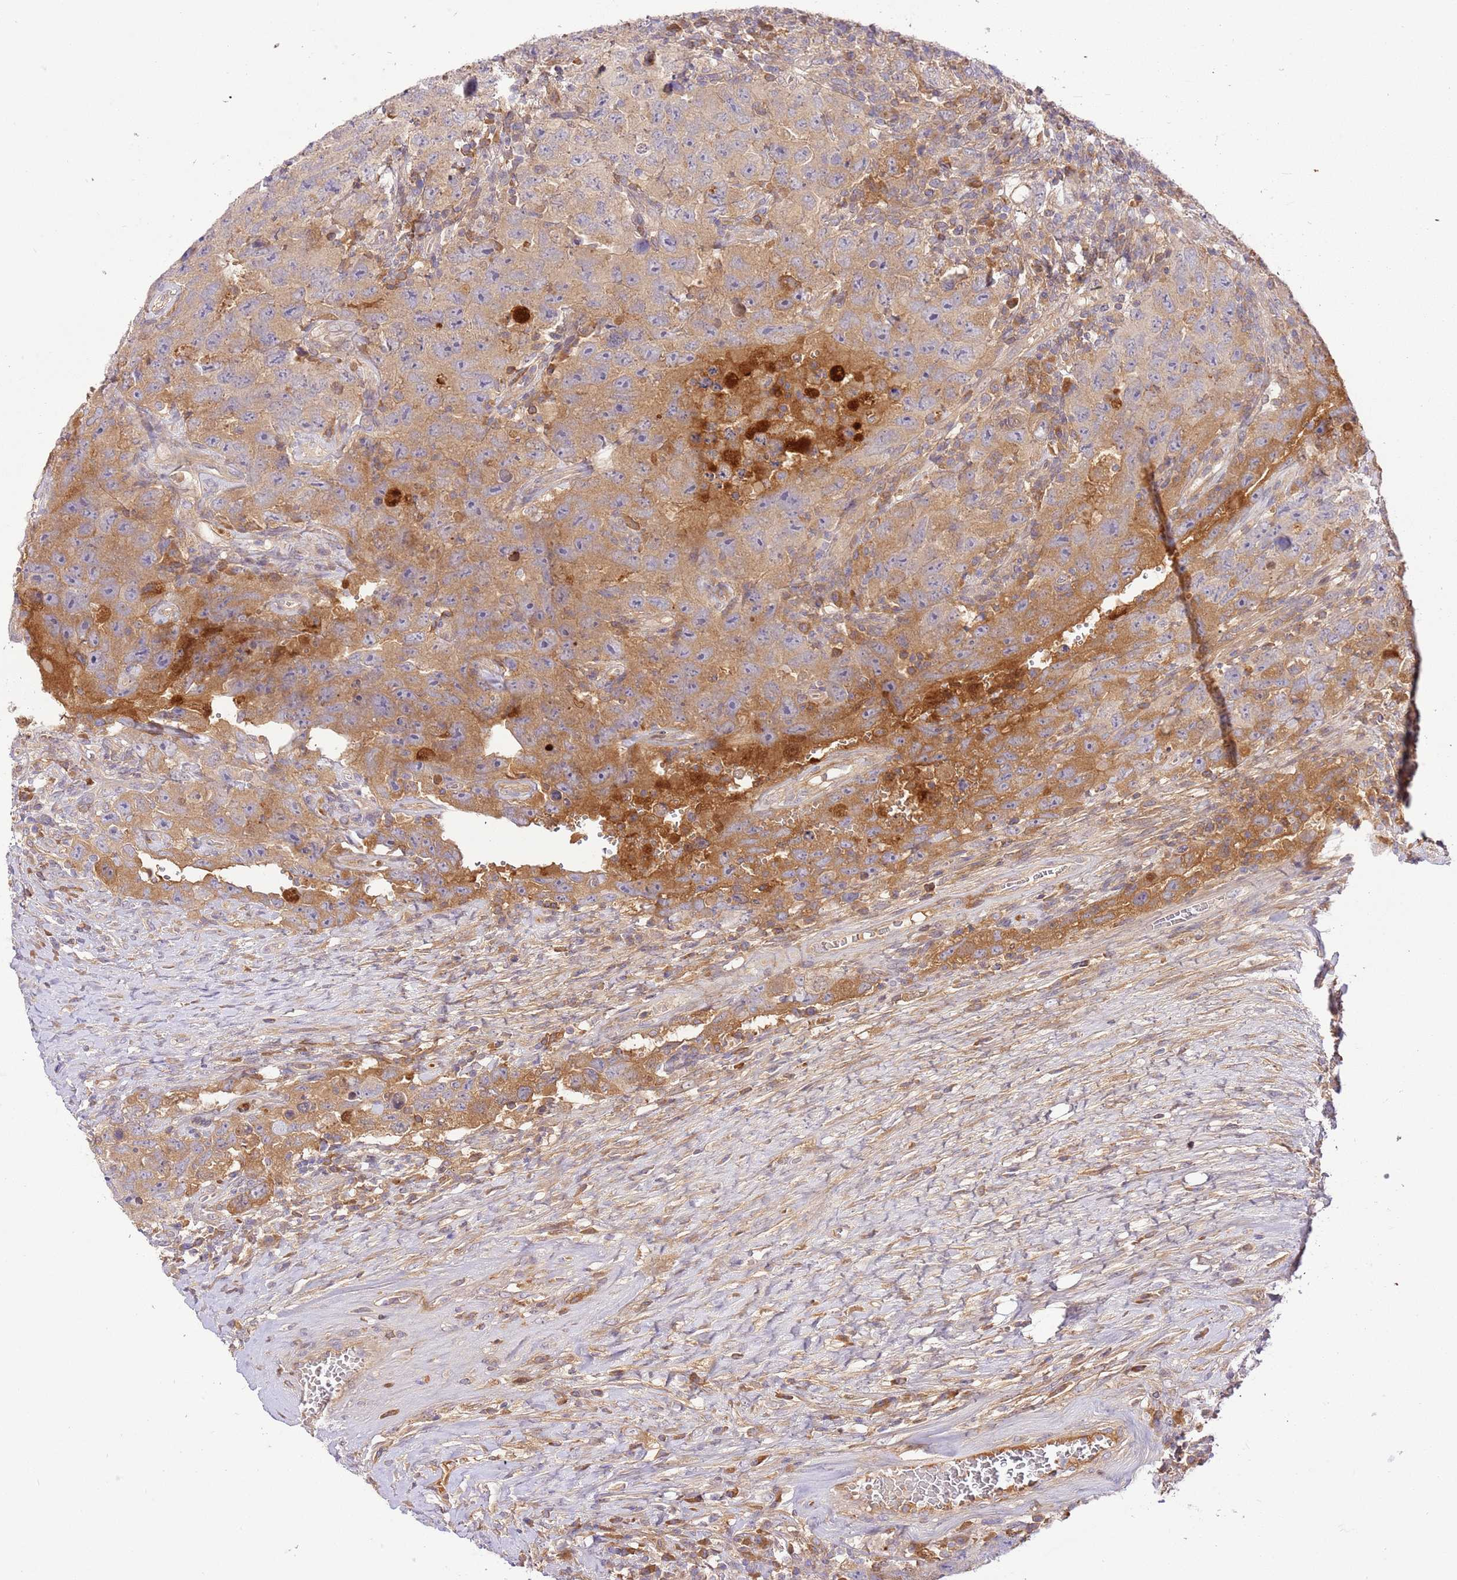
{"staining": {"intensity": "moderate", "quantity": "<25%", "location": "cytoplasmic/membranous"}, "tissue": "testis cancer", "cell_type": "Tumor cells", "image_type": "cancer", "snomed": [{"axis": "morphology", "description": "Carcinoma, Embryonal, NOS"}, {"axis": "topography", "description": "Testis"}], "caption": "Immunohistochemical staining of human testis cancer displays low levels of moderate cytoplasmic/membranous protein expression in approximately <25% of tumor cells. The staining was performed using DAB (3,3'-diaminobenzidine) to visualize the protein expression in brown, while the nuclei were stained in blue with hematoxylin (Magnification: 20x).", "gene": "C8G", "patient": {"sex": "male", "age": 26}}